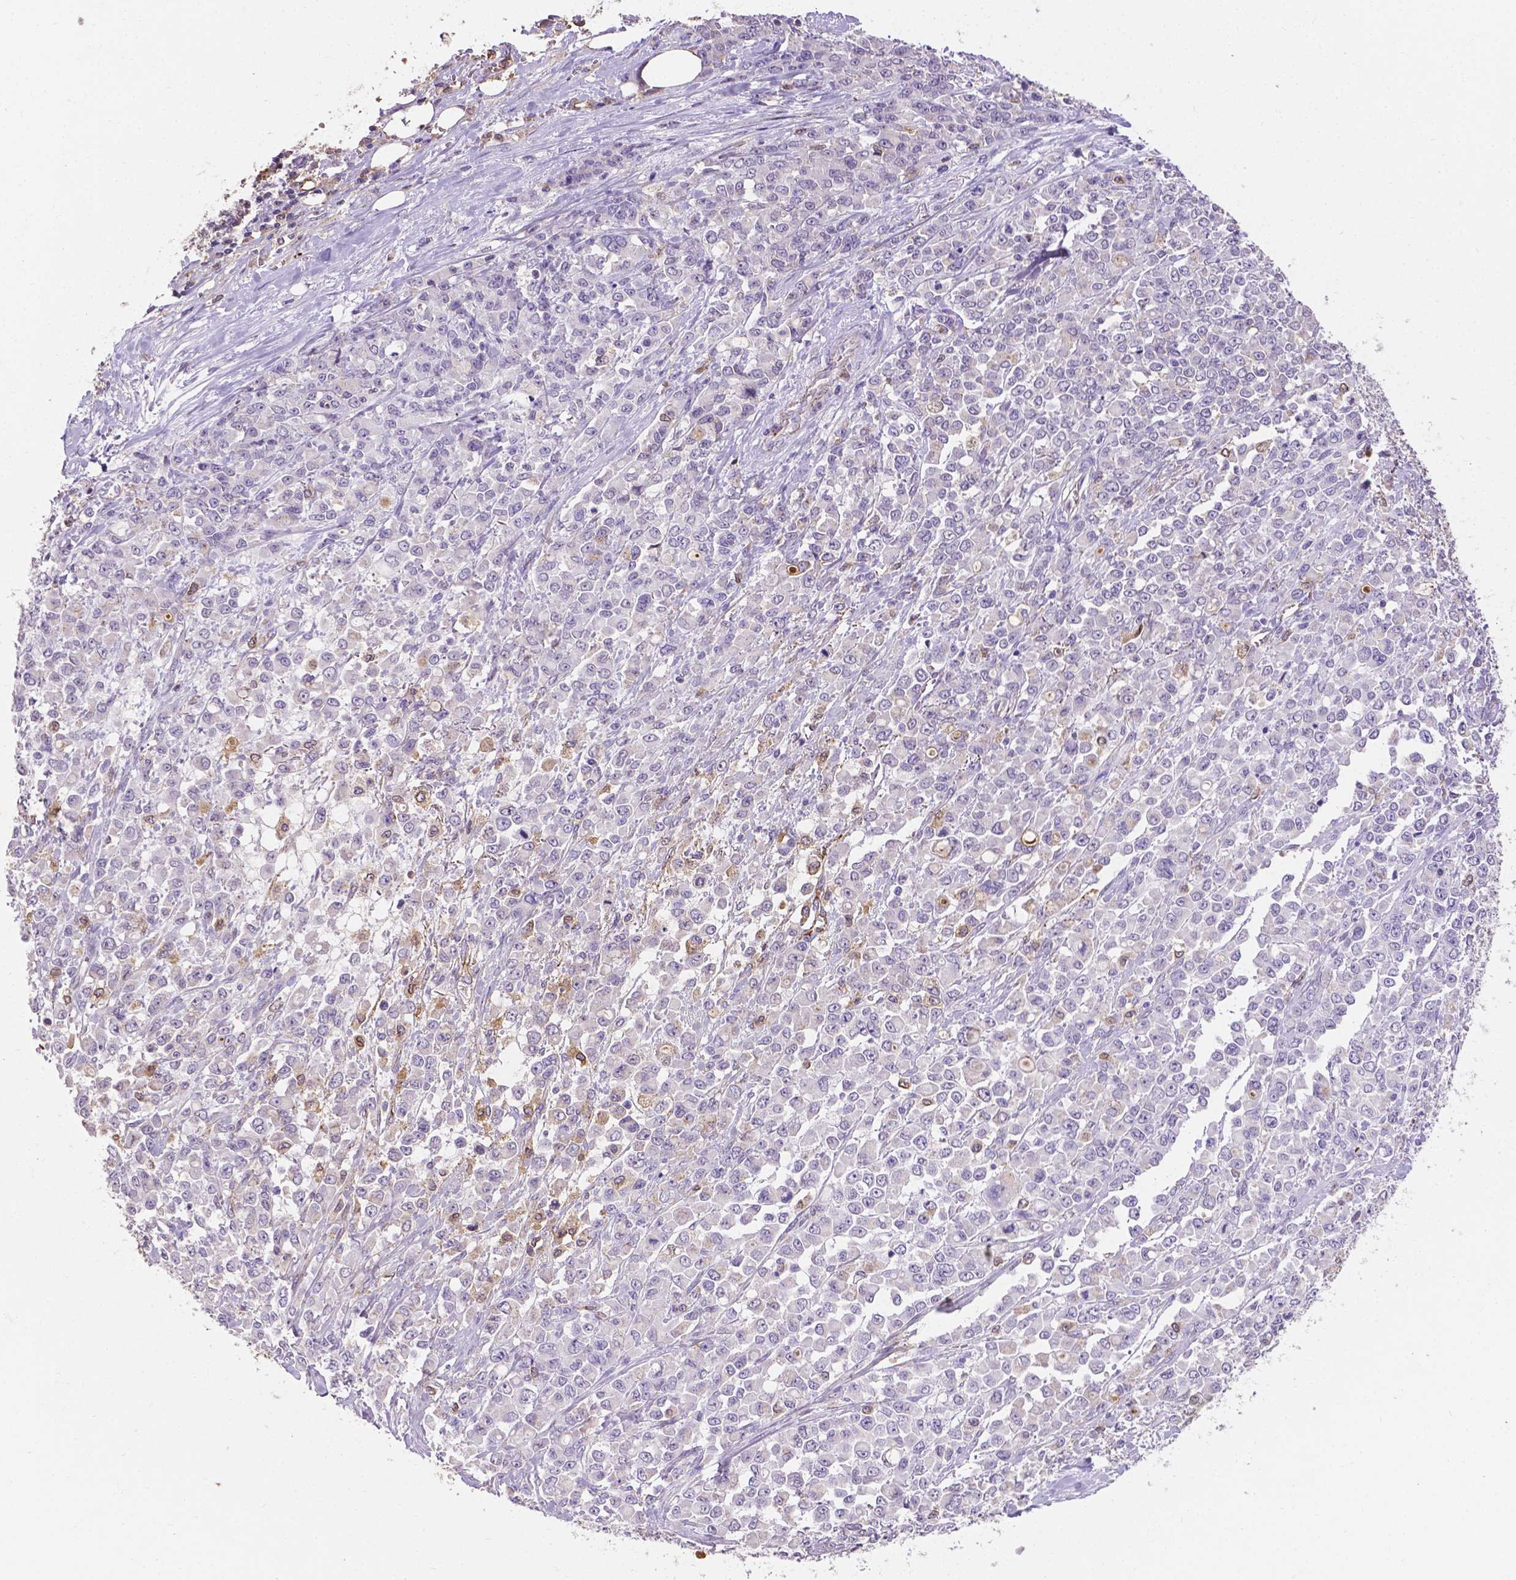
{"staining": {"intensity": "negative", "quantity": "none", "location": "none"}, "tissue": "stomach cancer", "cell_type": "Tumor cells", "image_type": "cancer", "snomed": [{"axis": "morphology", "description": "Adenocarcinoma, NOS"}, {"axis": "topography", "description": "Stomach"}], "caption": "This is a image of immunohistochemistry (IHC) staining of stomach adenocarcinoma, which shows no staining in tumor cells. (Brightfield microscopy of DAB immunohistochemistry (IHC) at high magnification).", "gene": "APOE", "patient": {"sex": "female", "age": 76}}